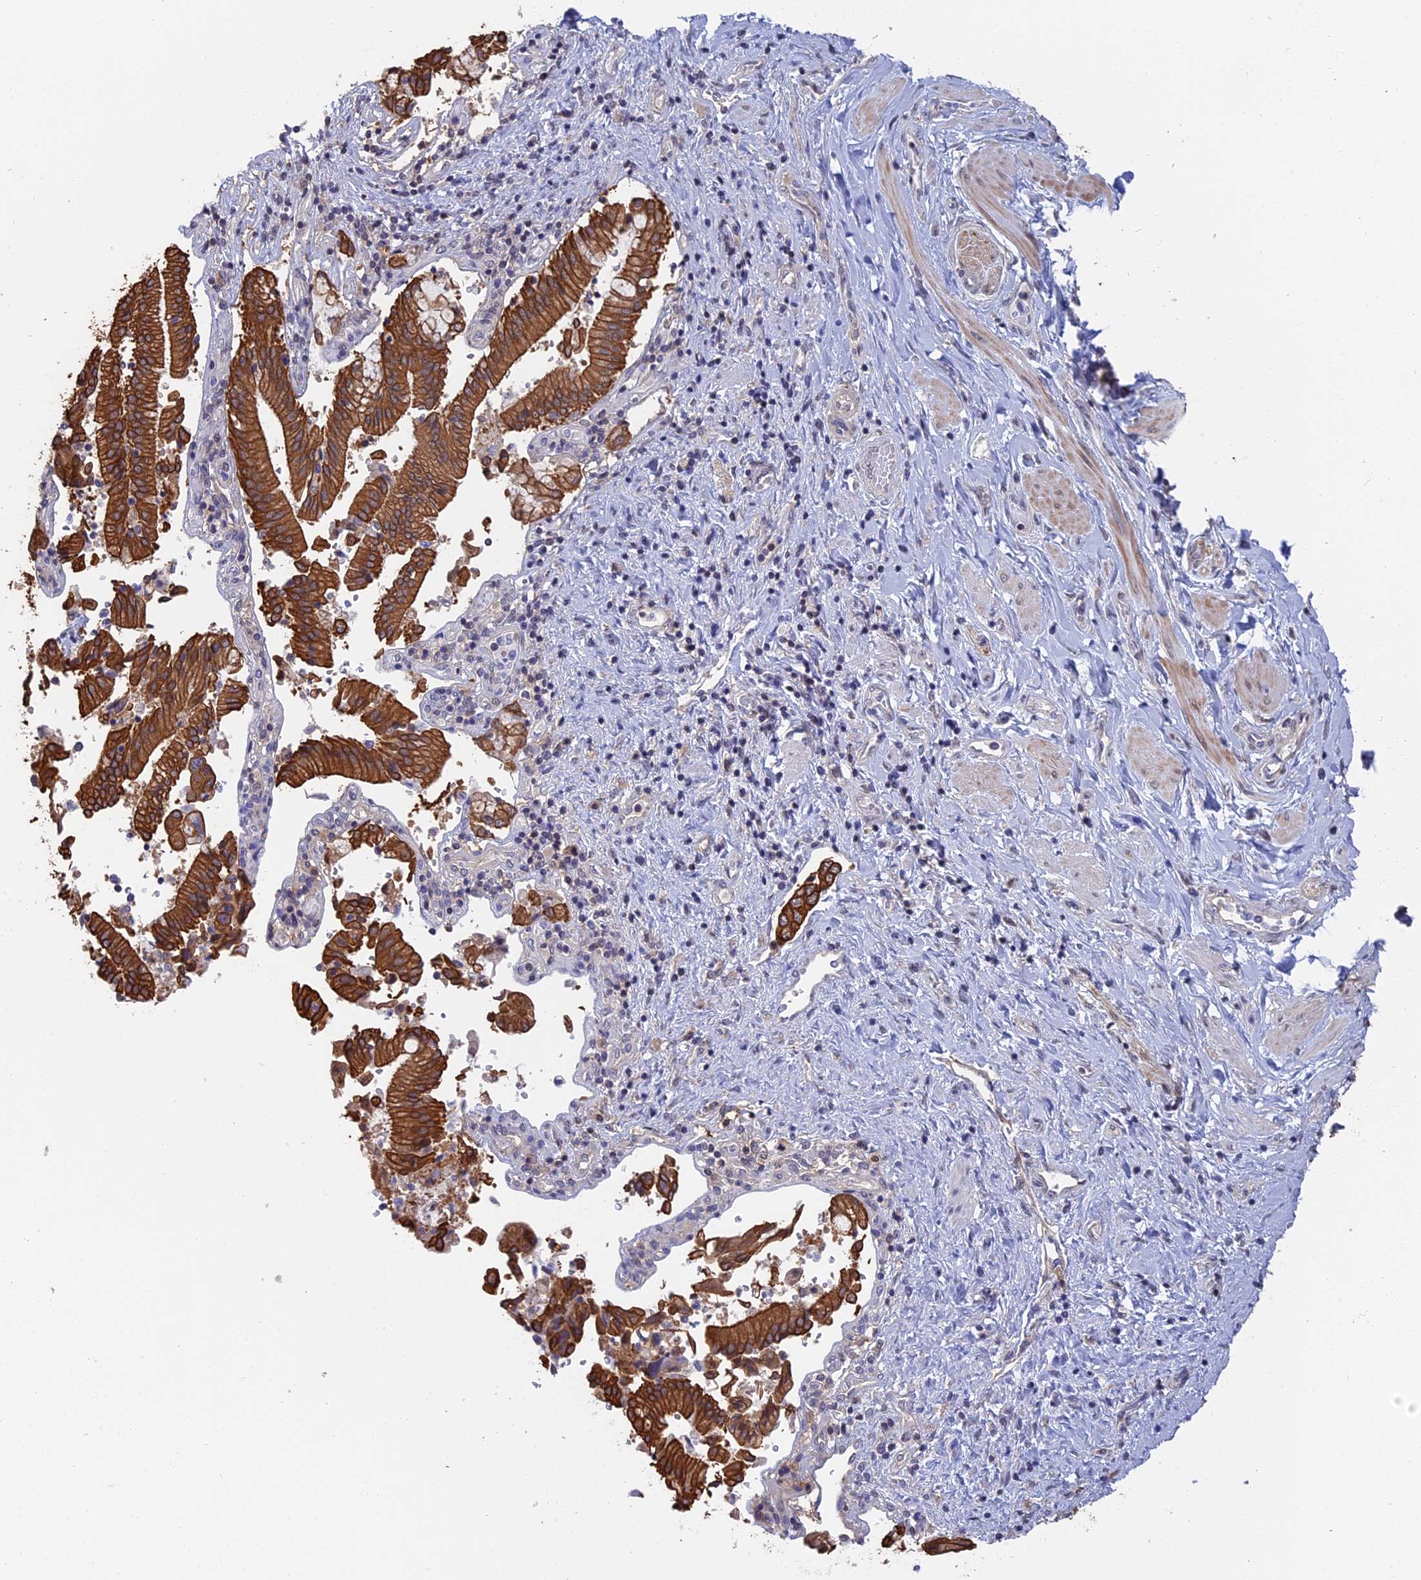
{"staining": {"intensity": "strong", "quantity": ">75%", "location": "cytoplasmic/membranous"}, "tissue": "pancreatic cancer", "cell_type": "Tumor cells", "image_type": "cancer", "snomed": [{"axis": "morphology", "description": "Adenocarcinoma, NOS"}, {"axis": "topography", "description": "Pancreas"}], "caption": "IHC of human pancreatic cancer displays high levels of strong cytoplasmic/membranous staining in approximately >75% of tumor cells. (Stains: DAB in brown, nuclei in blue, Microscopy: brightfield microscopy at high magnification).", "gene": "STUB1", "patient": {"sex": "male", "age": 46}}